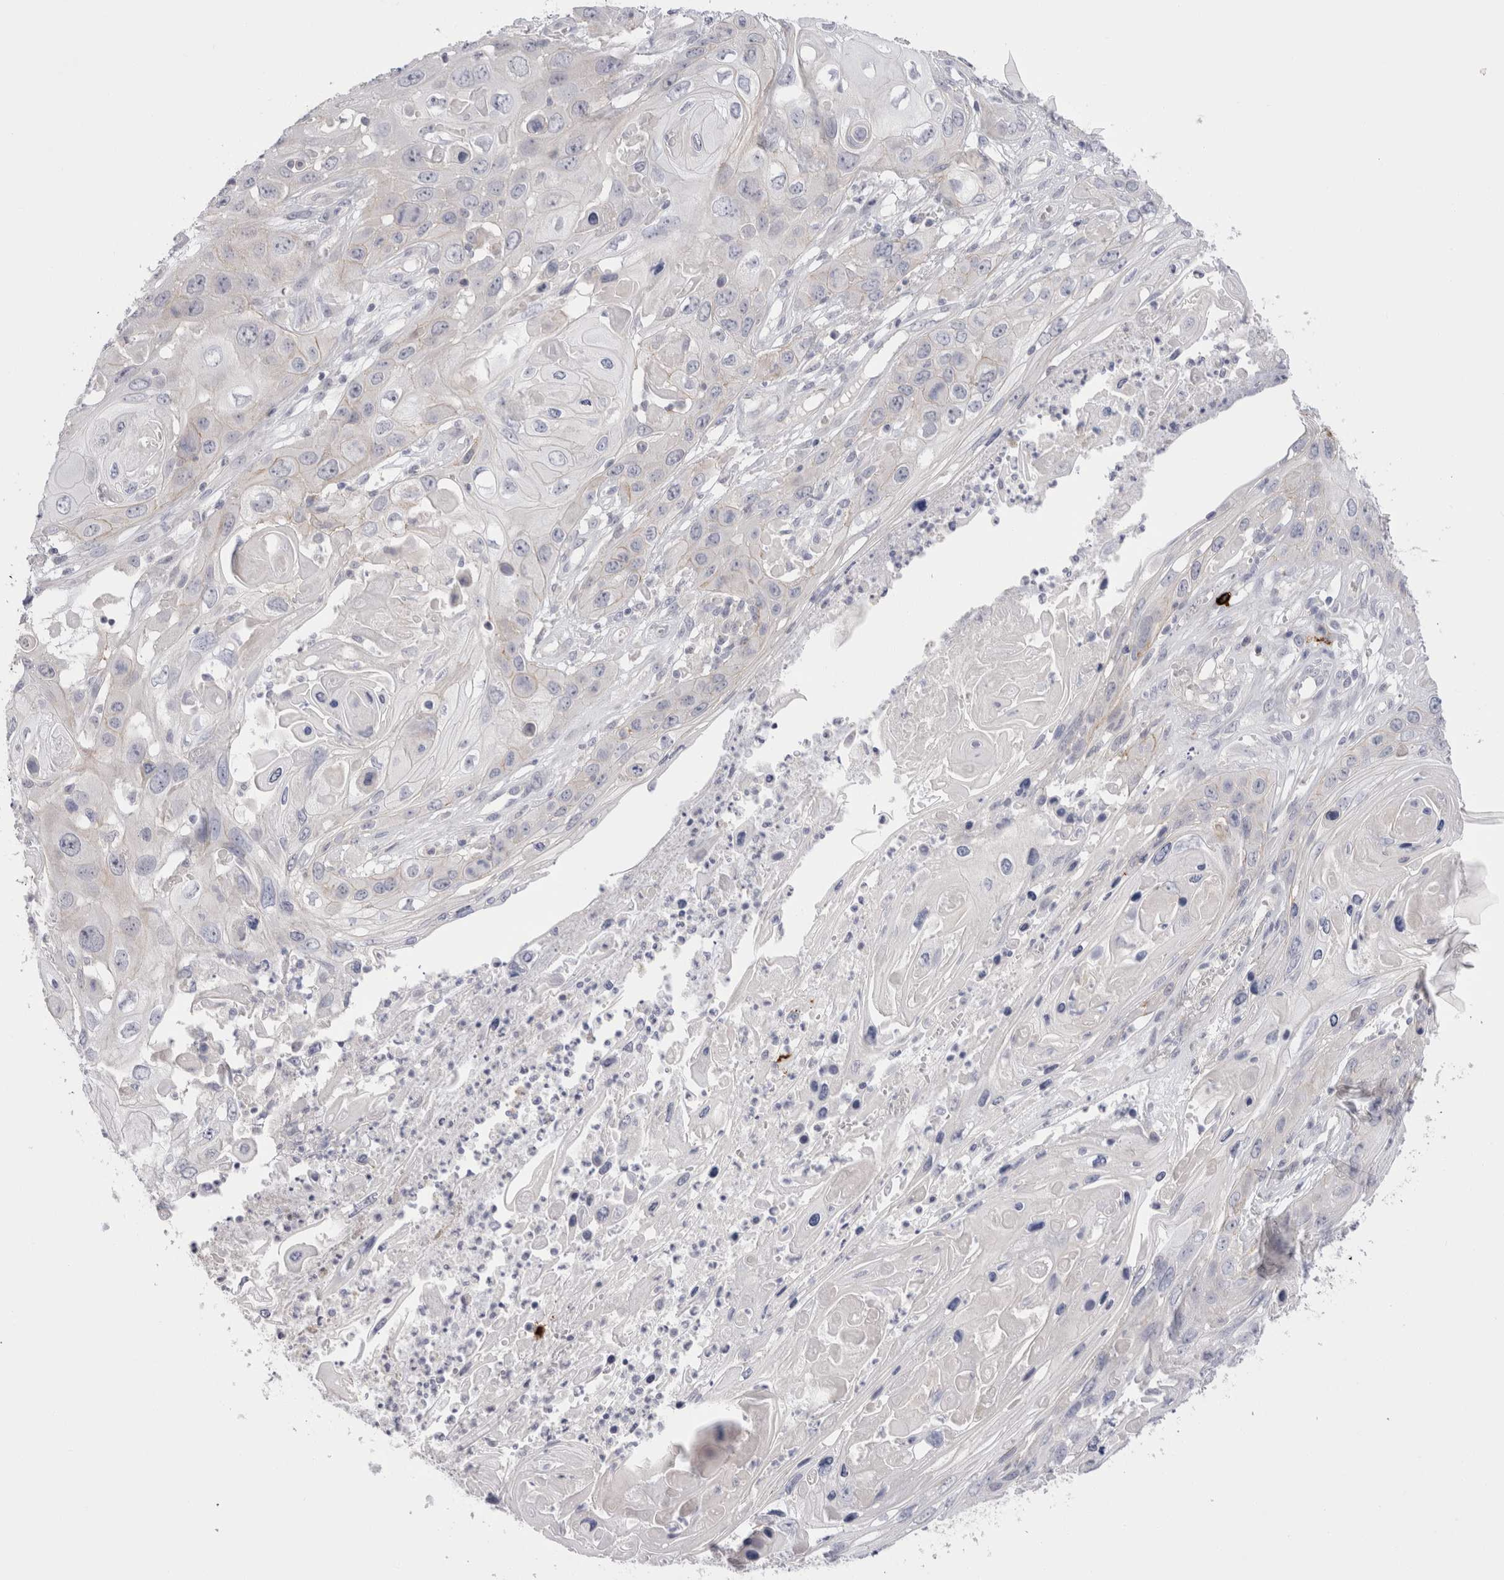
{"staining": {"intensity": "negative", "quantity": "none", "location": "none"}, "tissue": "skin cancer", "cell_type": "Tumor cells", "image_type": "cancer", "snomed": [{"axis": "morphology", "description": "Squamous cell carcinoma, NOS"}, {"axis": "topography", "description": "Skin"}], "caption": "This is an immunohistochemistry (IHC) photomicrograph of human skin cancer. There is no positivity in tumor cells.", "gene": "SPINK2", "patient": {"sex": "male", "age": 55}}